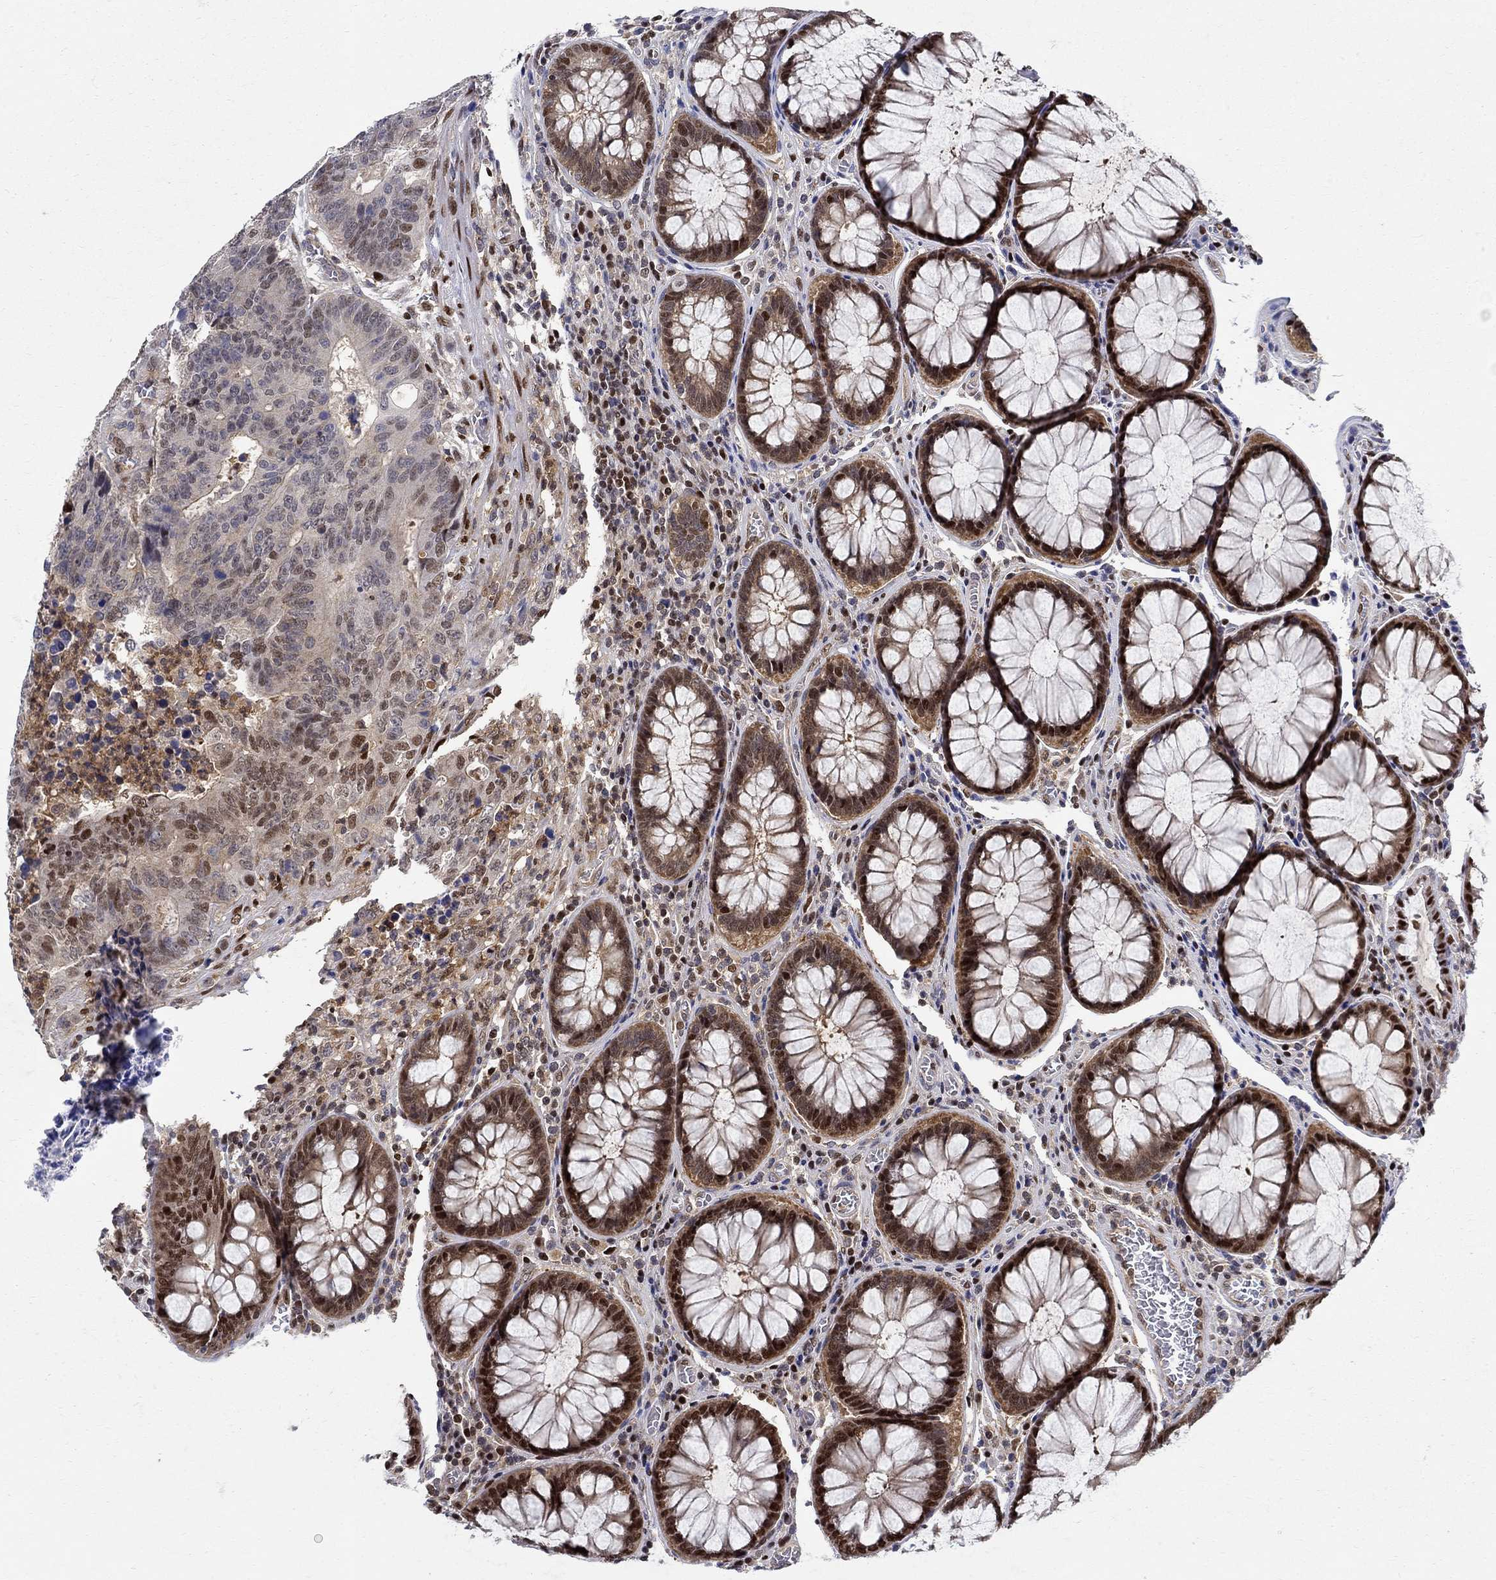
{"staining": {"intensity": "moderate", "quantity": "<25%", "location": "nuclear"}, "tissue": "colorectal cancer", "cell_type": "Tumor cells", "image_type": "cancer", "snomed": [{"axis": "morphology", "description": "Adenocarcinoma, NOS"}, {"axis": "topography", "description": "Colon"}], "caption": "The histopathology image exhibits a brown stain indicating the presence of a protein in the nuclear of tumor cells in colorectal cancer. Immunohistochemistry (ihc) stains the protein of interest in brown and the nuclei are stained blue.", "gene": "ZNF594", "patient": {"sex": "female", "age": 48}}